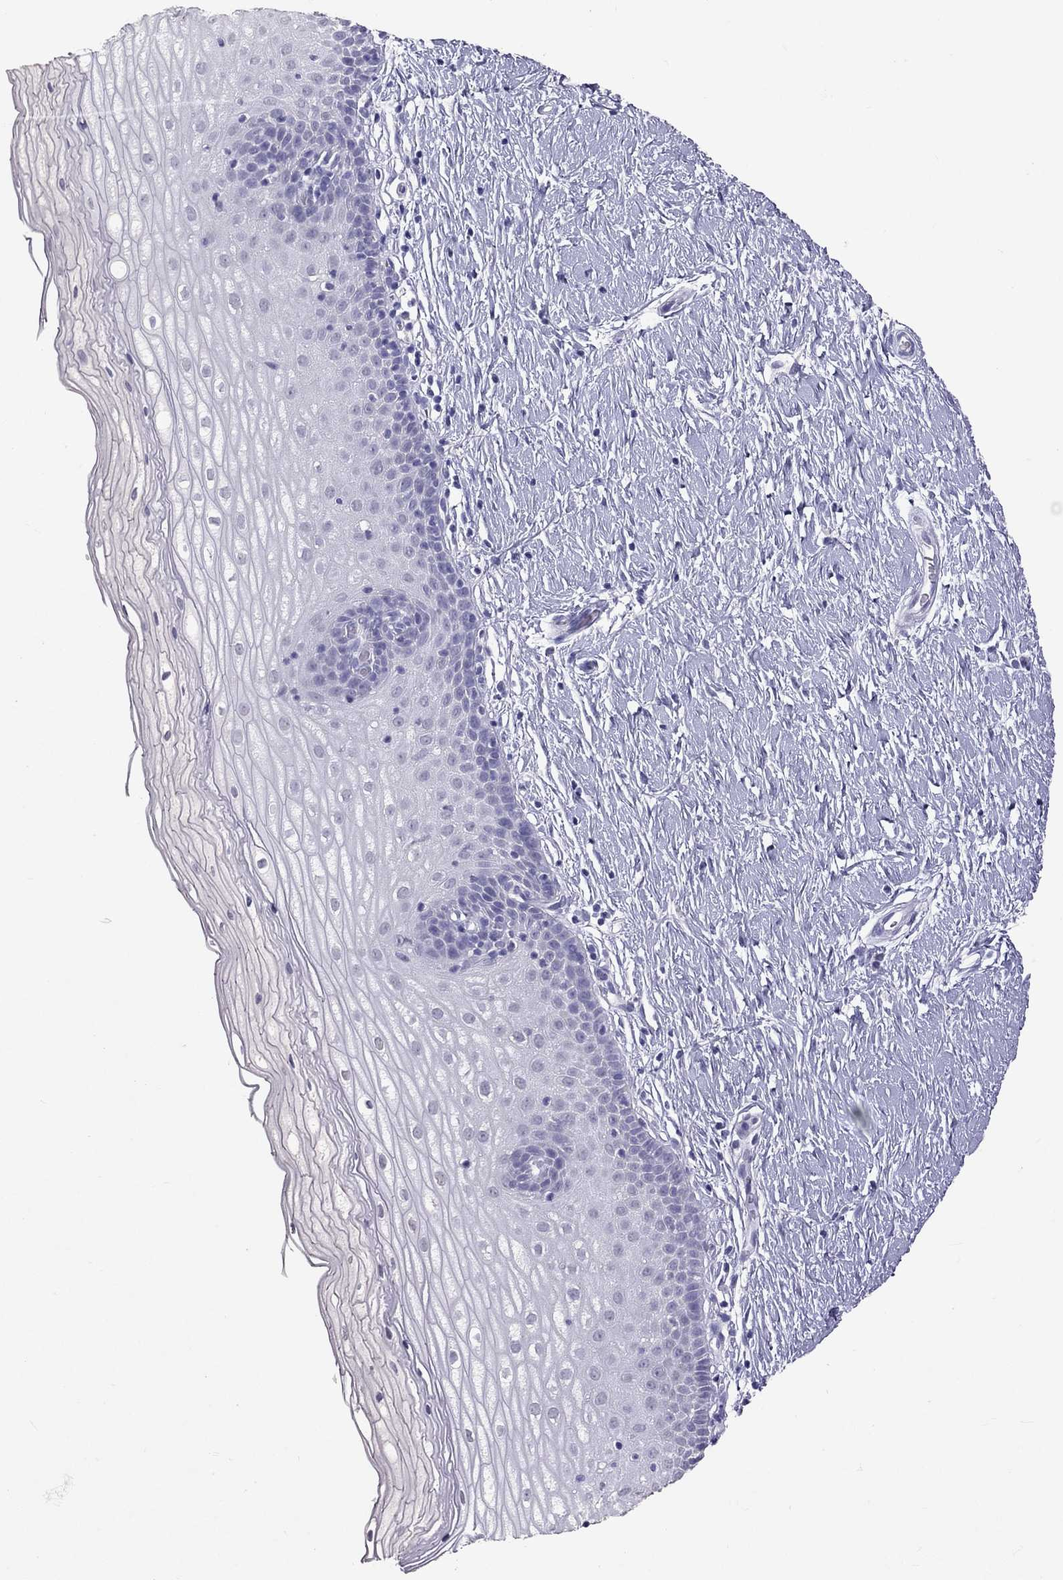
{"staining": {"intensity": "negative", "quantity": "none", "location": "none"}, "tissue": "cervix", "cell_type": "Glandular cells", "image_type": "normal", "snomed": [{"axis": "morphology", "description": "Normal tissue, NOS"}, {"axis": "topography", "description": "Cervix"}], "caption": "An immunohistochemistry (IHC) histopathology image of normal cervix is shown. There is no staining in glandular cells of cervix.", "gene": "PSMB11", "patient": {"sex": "female", "age": 37}}